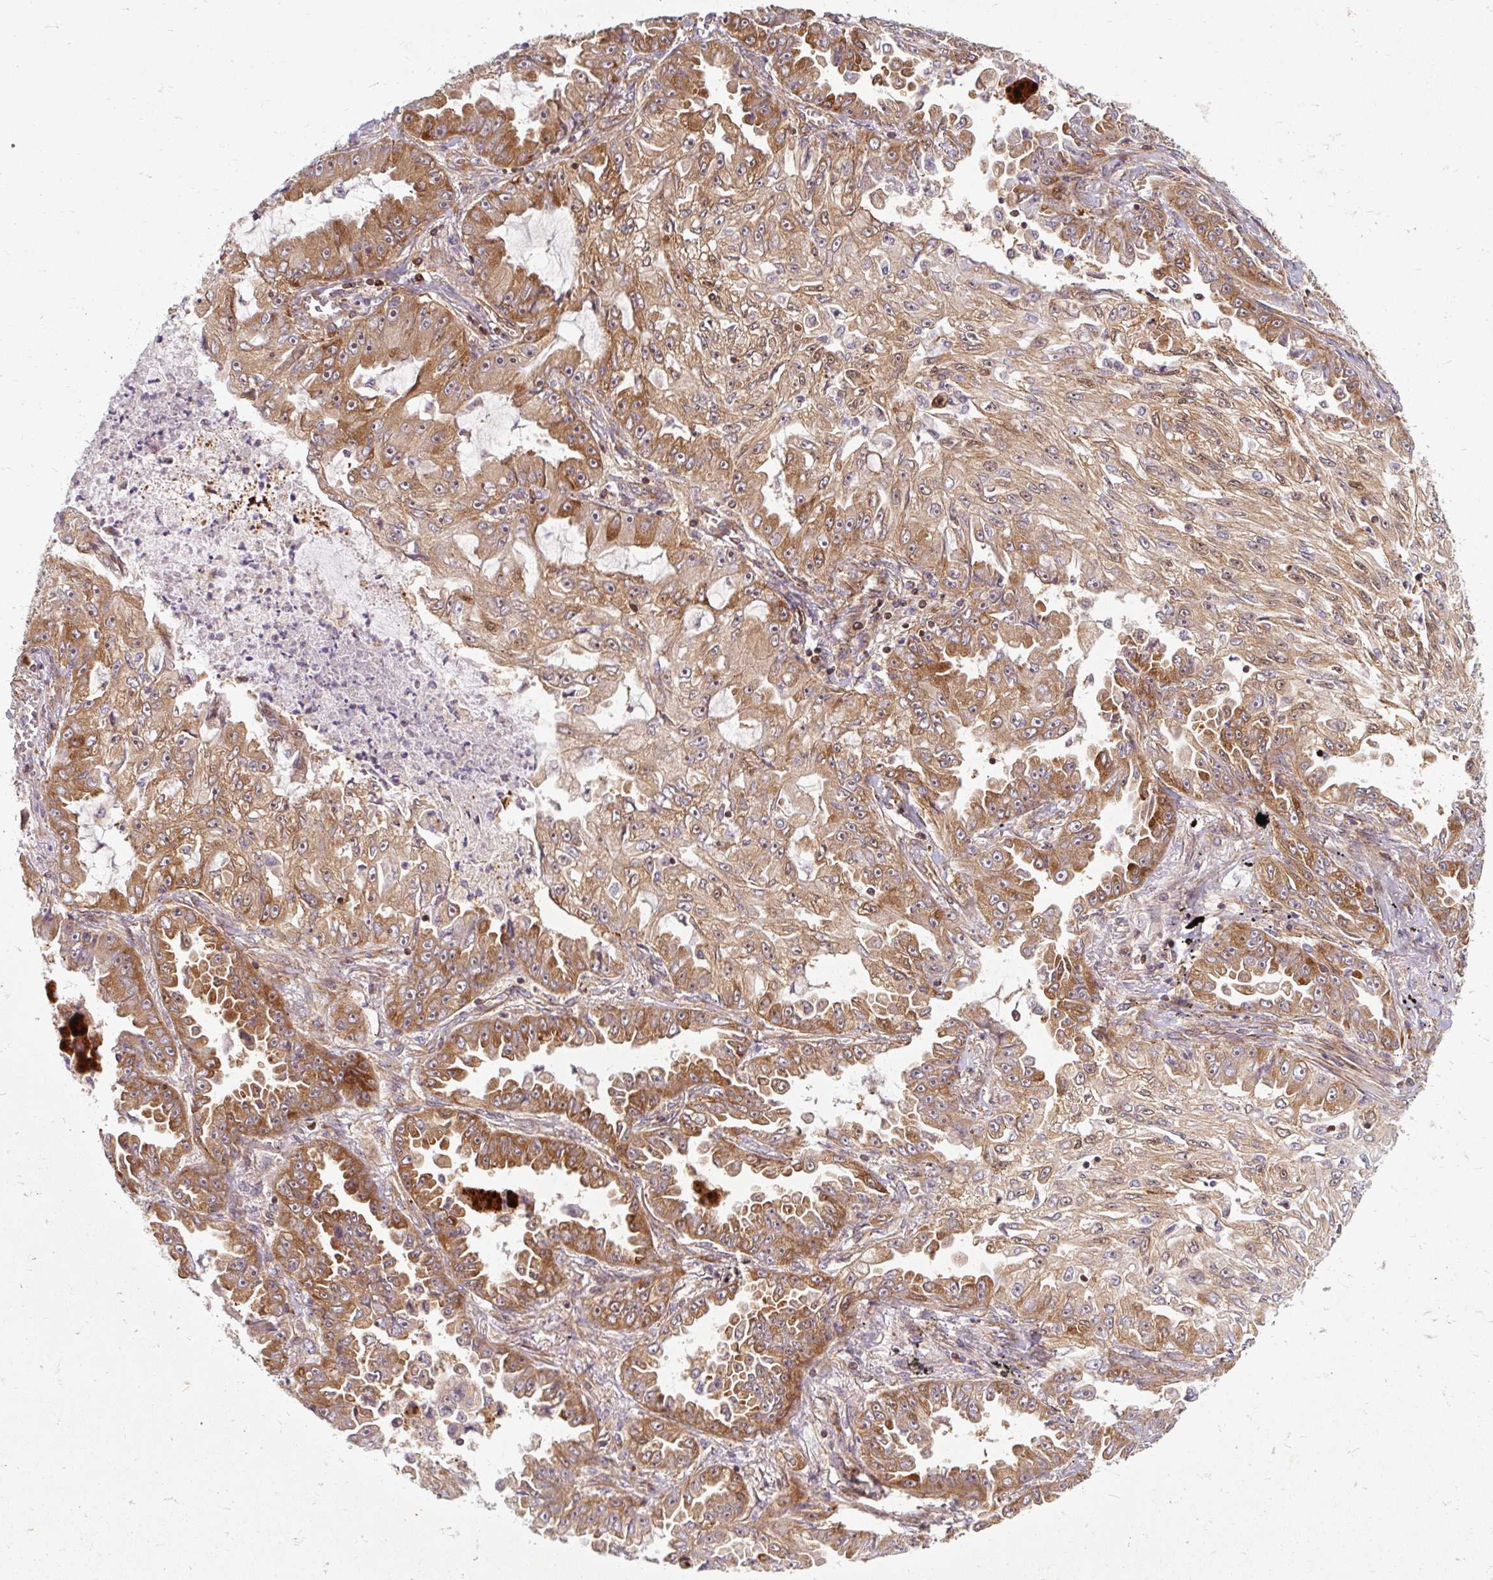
{"staining": {"intensity": "strong", "quantity": ">75%", "location": "cytoplasmic/membranous"}, "tissue": "lung cancer", "cell_type": "Tumor cells", "image_type": "cancer", "snomed": [{"axis": "morphology", "description": "Adenocarcinoma, NOS"}, {"axis": "topography", "description": "Lung"}], "caption": "Immunohistochemical staining of human lung adenocarcinoma reveals strong cytoplasmic/membranous protein expression in approximately >75% of tumor cells.", "gene": "BTF3", "patient": {"sex": "female", "age": 52}}